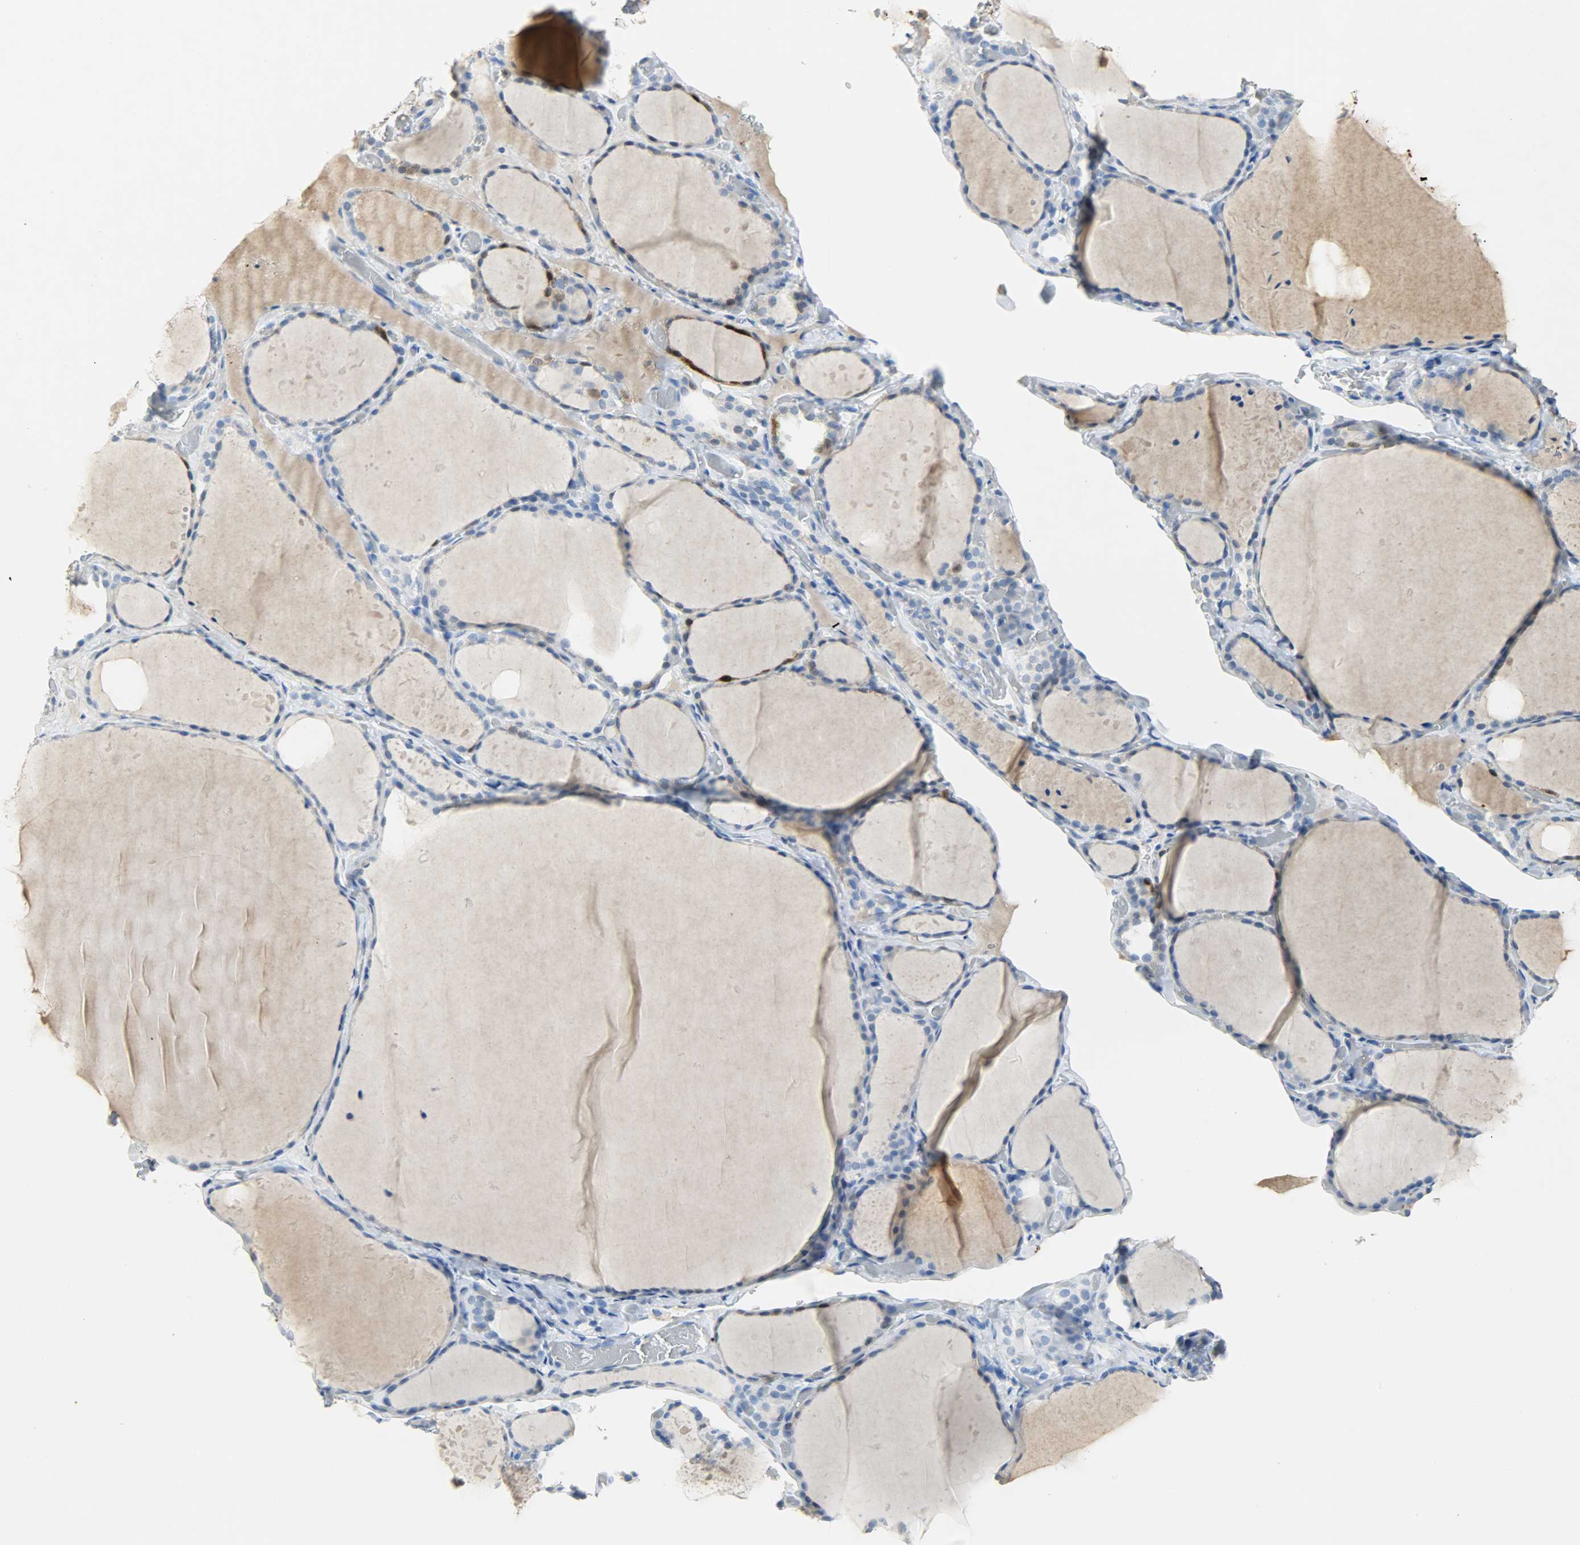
{"staining": {"intensity": "weak", "quantity": "25%-75%", "location": "cytoplasmic/membranous"}, "tissue": "thyroid gland", "cell_type": "Glandular cells", "image_type": "normal", "snomed": [{"axis": "morphology", "description": "Normal tissue, NOS"}, {"axis": "topography", "description": "Thyroid gland"}], "caption": "Benign thyroid gland shows weak cytoplasmic/membranous expression in approximately 25%-75% of glandular cells, visualized by immunohistochemistry. (DAB IHC, brown staining for protein, blue staining for nuclei).", "gene": "CA3", "patient": {"sex": "female", "age": 22}}